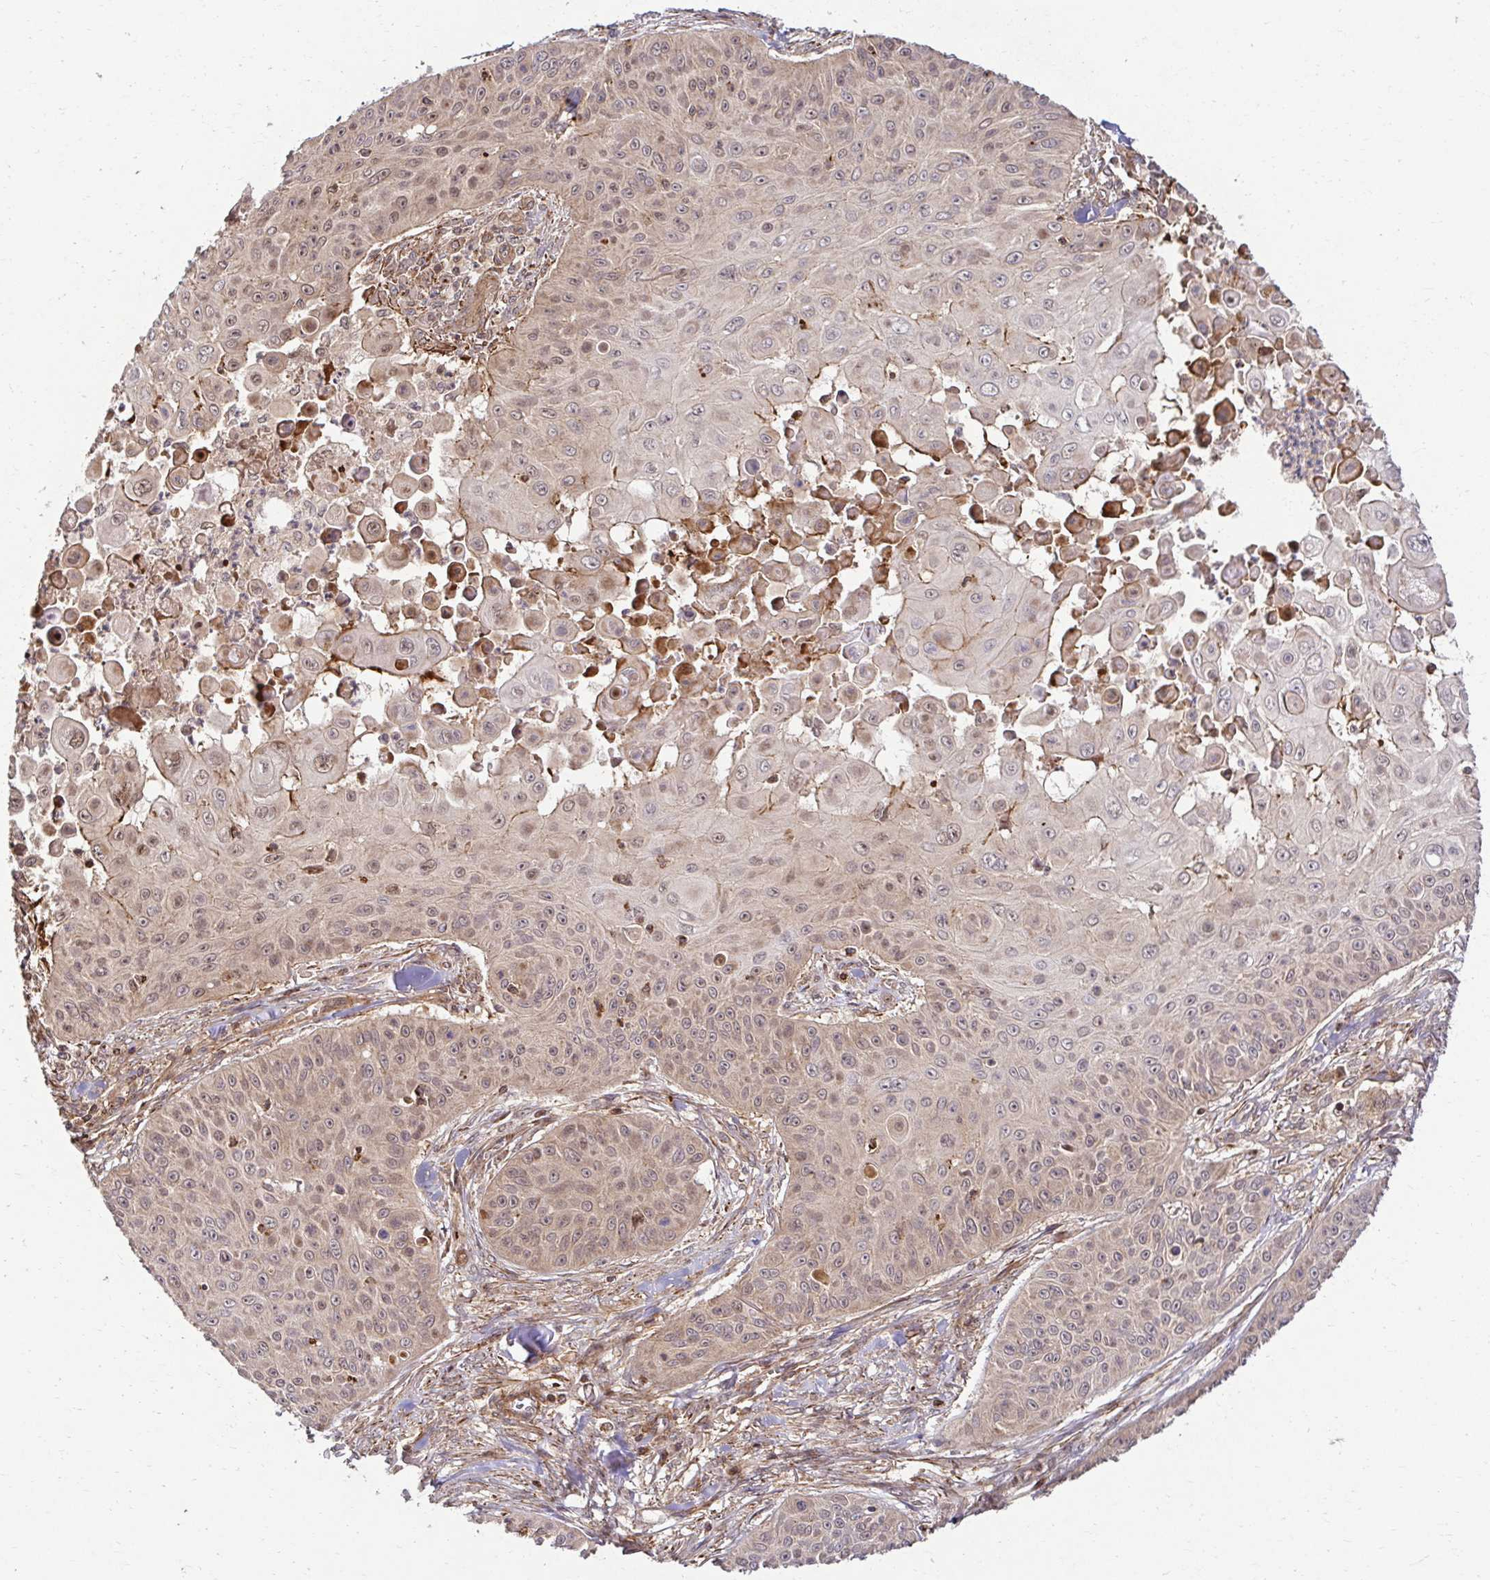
{"staining": {"intensity": "weak", "quantity": "<25%", "location": "nuclear"}, "tissue": "skin cancer", "cell_type": "Tumor cells", "image_type": "cancer", "snomed": [{"axis": "morphology", "description": "Squamous cell carcinoma, NOS"}, {"axis": "topography", "description": "Skin"}], "caption": "Image shows no protein staining in tumor cells of skin cancer (squamous cell carcinoma) tissue.", "gene": "PSMA4", "patient": {"sex": "male", "age": 82}}